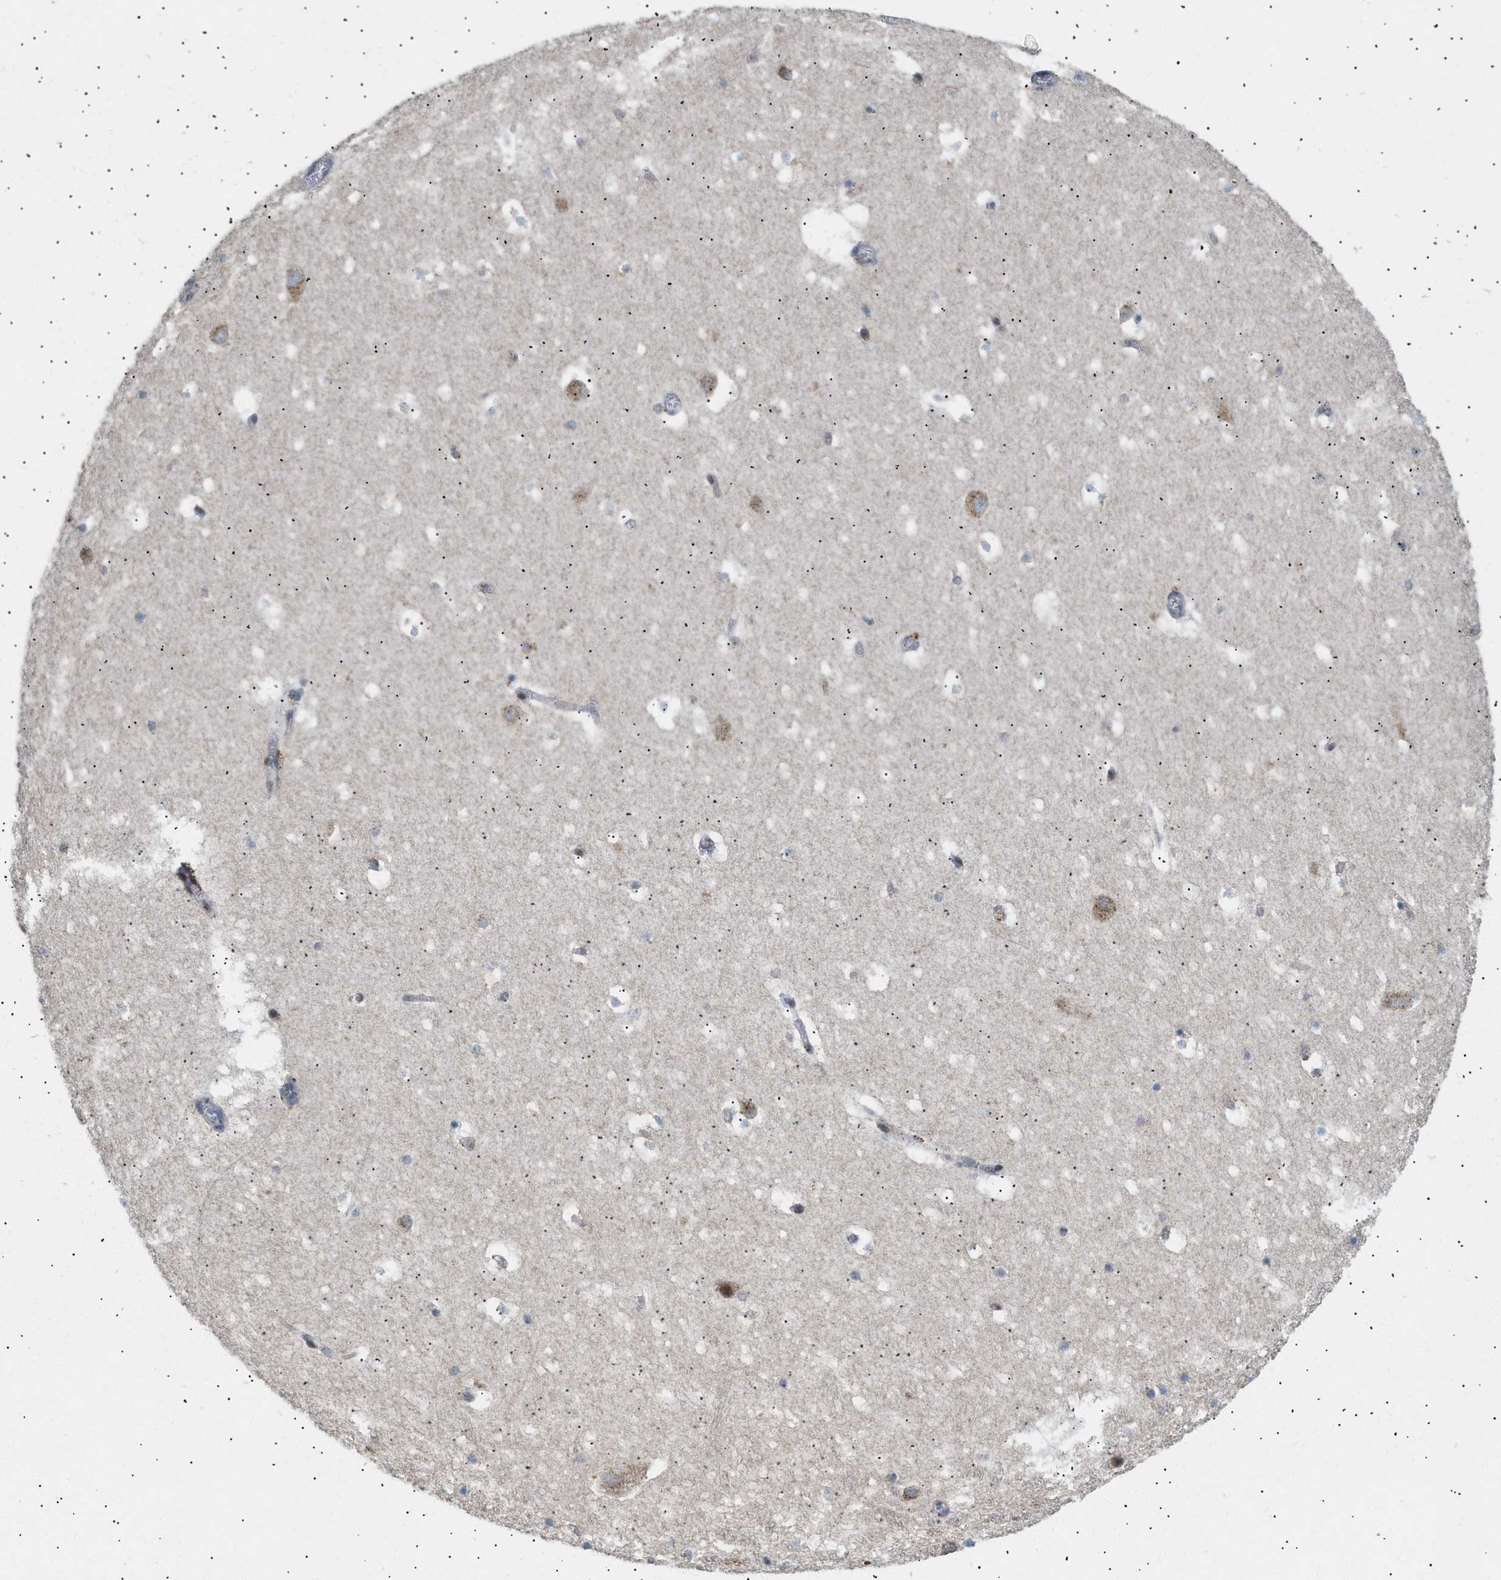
{"staining": {"intensity": "negative", "quantity": "none", "location": "none"}, "tissue": "hippocampus", "cell_type": "Glial cells", "image_type": "normal", "snomed": [{"axis": "morphology", "description": "Normal tissue, NOS"}, {"axis": "topography", "description": "Hippocampus"}], "caption": "The histopathology image shows no staining of glial cells in normal hippocampus. (Stains: DAB (3,3'-diaminobenzidine) immunohistochemistry (IHC) with hematoxylin counter stain, Microscopy: brightfield microscopy at high magnification).", "gene": "PPARD", "patient": {"sex": "male", "age": 45}}